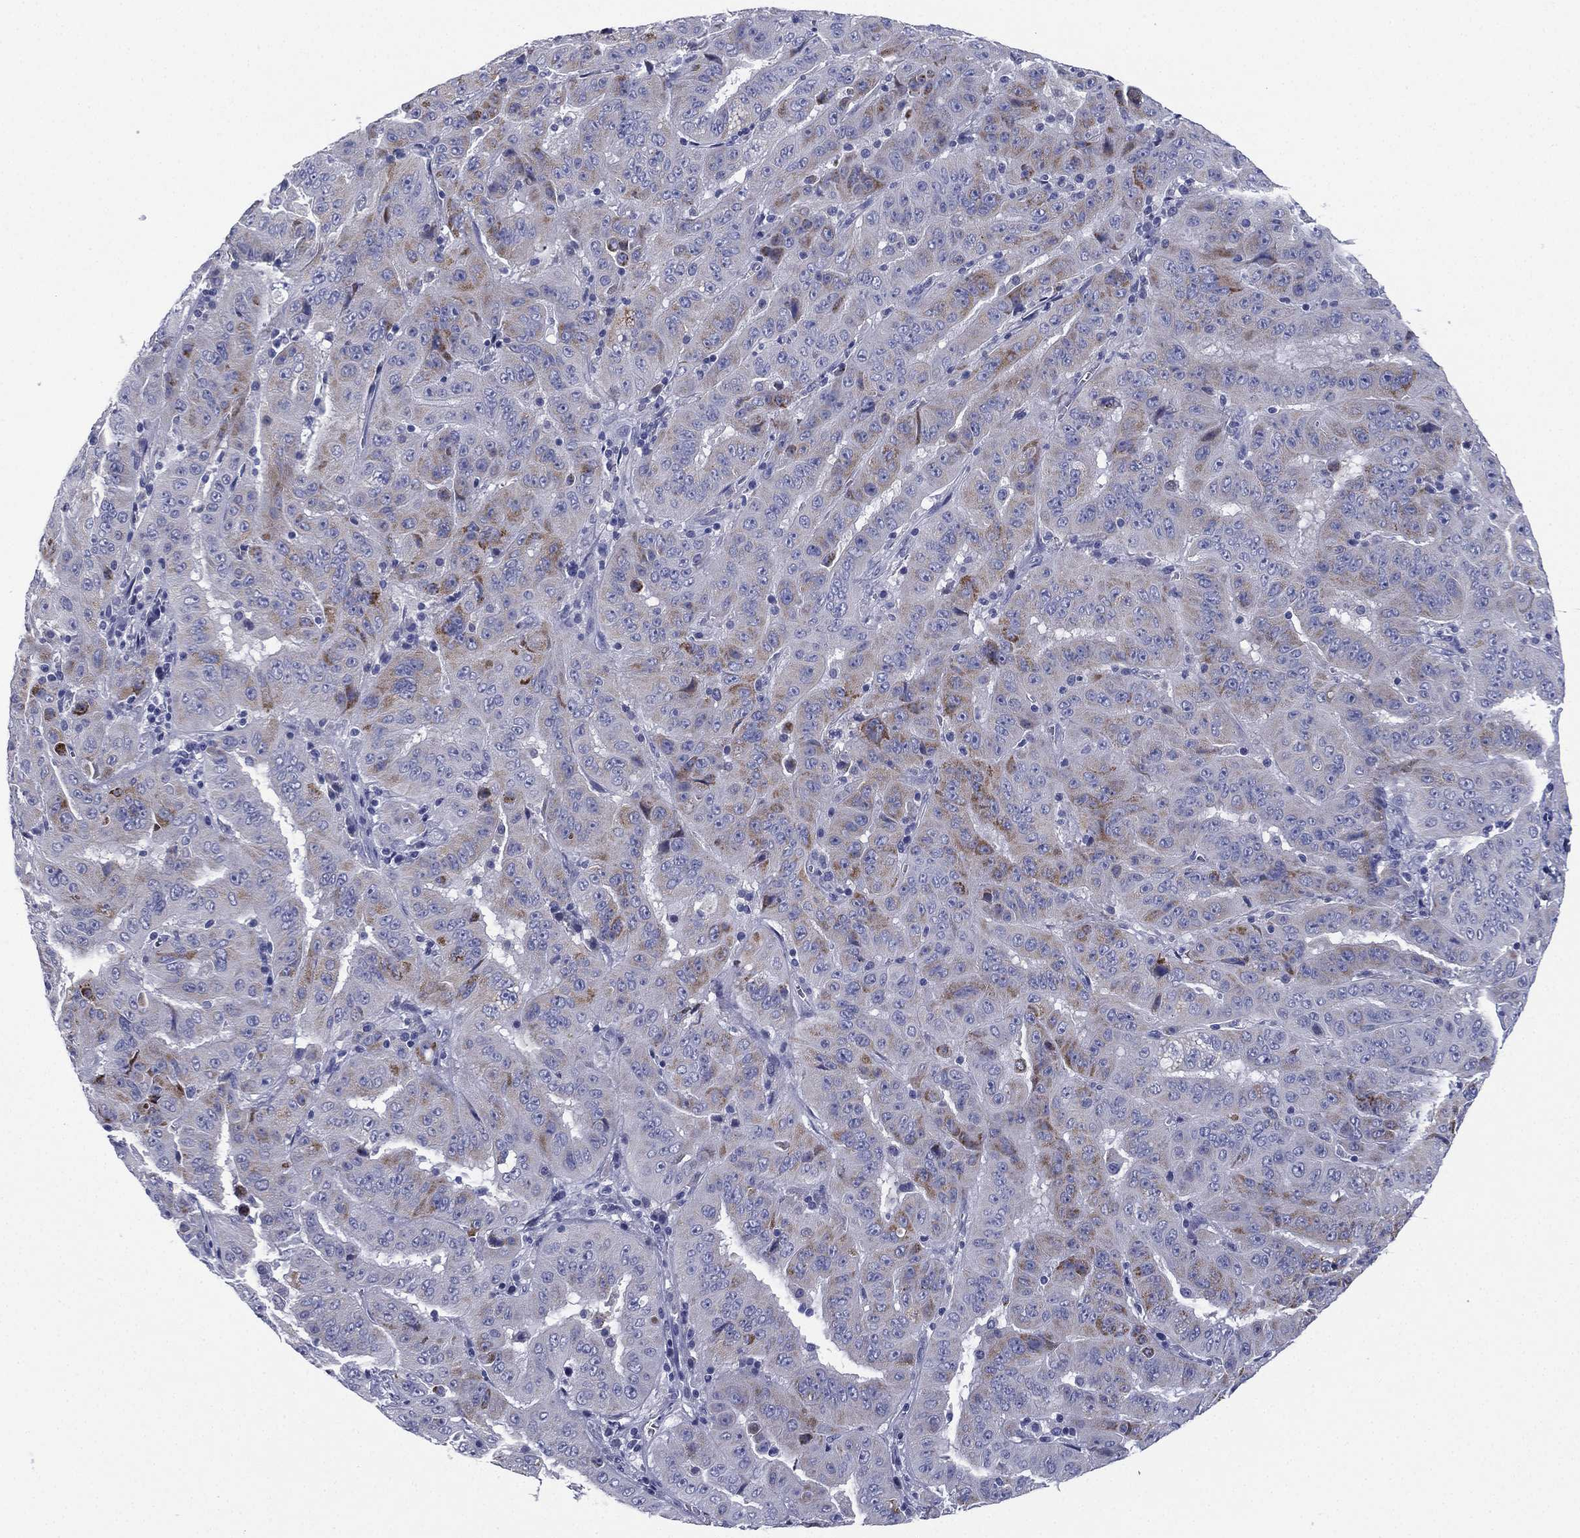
{"staining": {"intensity": "moderate", "quantity": "<25%", "location": "cytoplasmic/membranous"}, "tissue": "pancreatic cancer", "cell_type": "Tumor cells", "image_type": "cancer", "snomed": [{"axis": "morphology", "description": "Adenocarcinoma, NOS"}, {"axis": "topography", "description": "Pancreas"}], "caption": "Adenocarcinoma (pancreatic) stained with DAB (3,3'-diaminobenzidine) IHC shows low levels of moderate cytoplasmic/membranous staining in approximately <25% of tumor cells.", "gene": "FCER2", "patient": {"sex": "male", "age": 63}}